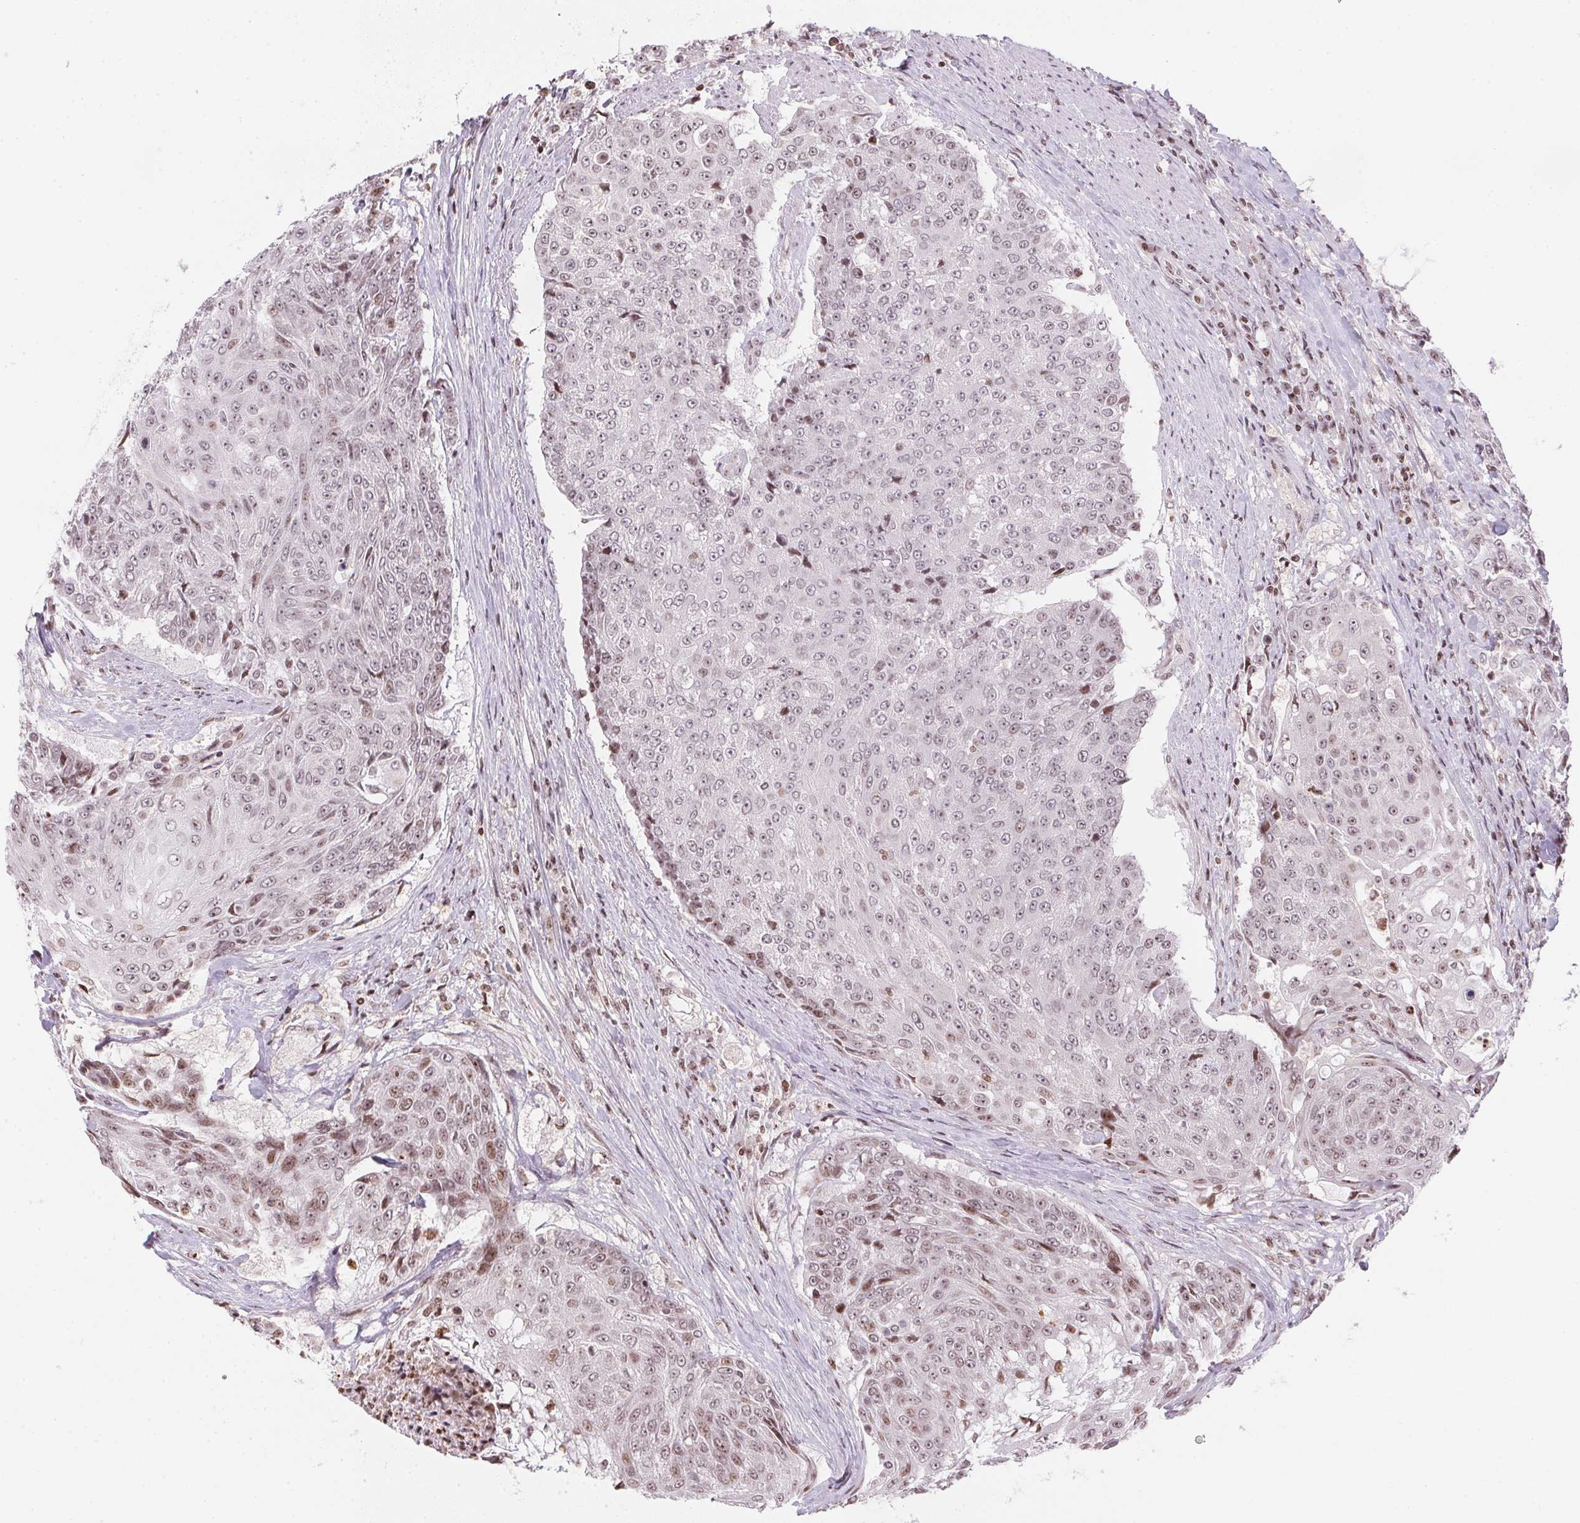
{"staining": {"intensity": "weak", "quantity": "25%-75%", "location": "nuclear"}, "tissue": "urothelial cancer", "cell_type": "Tumor cells", "image_type": "cancer", "snomed": [{"axis": "morphology", "description": "Urothelial carcinoma, High grade"}, {"axis": "topography", "description": "Urinary bladder"}], "caption": "Immunohistochemistry photomicrograph of neoplastic tissue: human urothelial cancer stained using immunohistochemistry (IHC) shows low levels of weak protein expression localized specifically in the nuclear of tumor cells, appearing as a nuclear brown color.", "gene": "RNF181", "patient": {"sex": "female", "age": 63}}